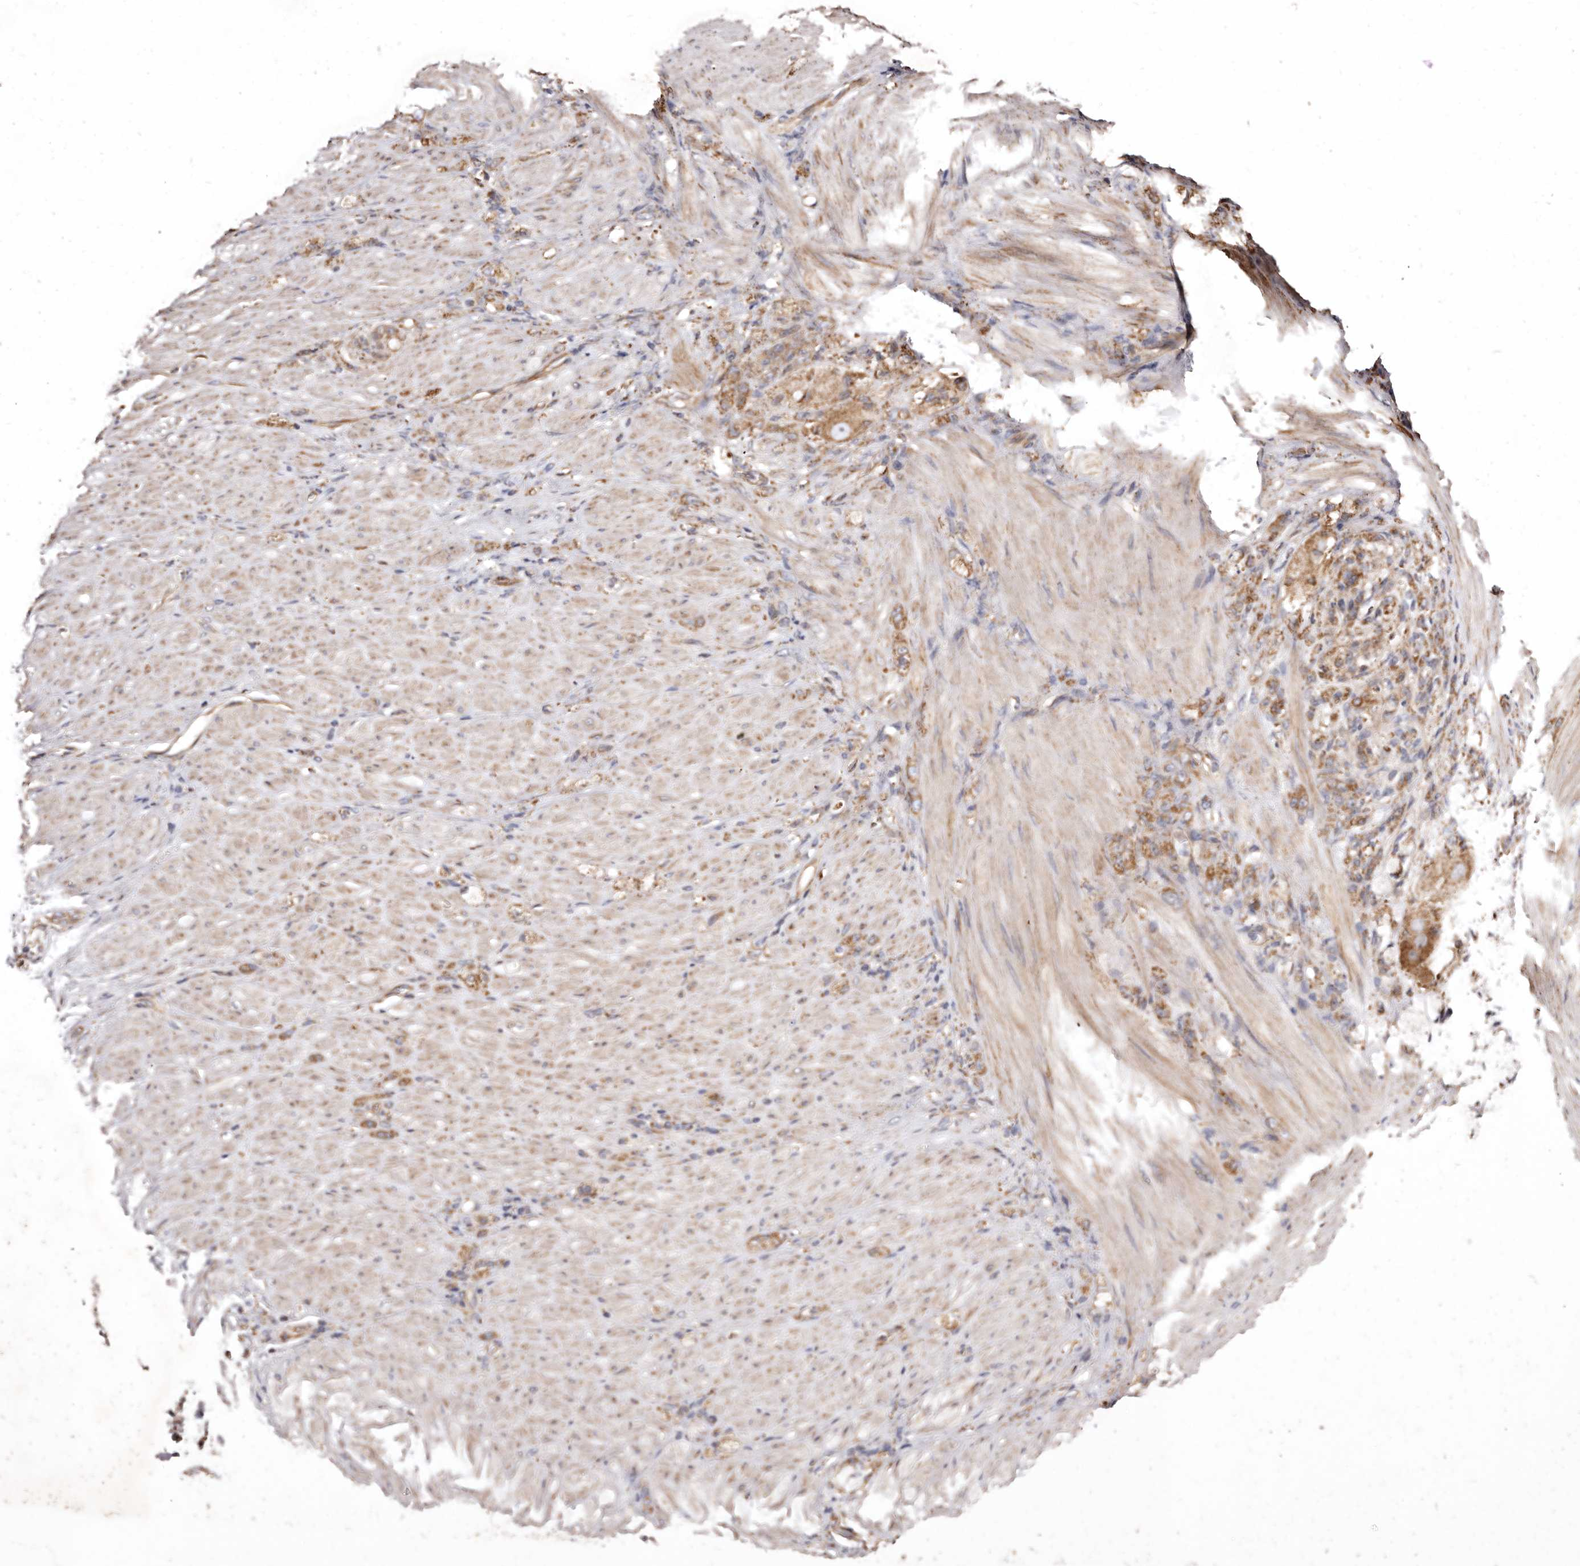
{"staining": {"intensity": "moderate", "quantity": ">75%", "location": "cytoplasmic/membranous"}, "tissue": "stomach cancer", "cell_type": "Tumor cells", "image_type": "cancer", "snomed": [{"axis": "morphology", "description": "Normal tissue, NOS"}, {"axis": "morphology", "description": "Adenocarcinoma, NOS"}, {"axis": "topography", "description": "Stomach"}], "caption": "Immunohistochemistry staining of stomach cancer (adenocarcinoma), which shows medium levels of moderate cytoplasmic/membranous staining in approximately >75% of tumor cells indicating moderate cytoplasmic/membranous protein positivity. The staining was performed using DAB (3,3'-diaminobenzidine) (brown) for protein detection and nuclei were counterstained in hematoxylin (blue).", "gene": "LUZP1", "patient": {"sex": "male", "age": 82}}